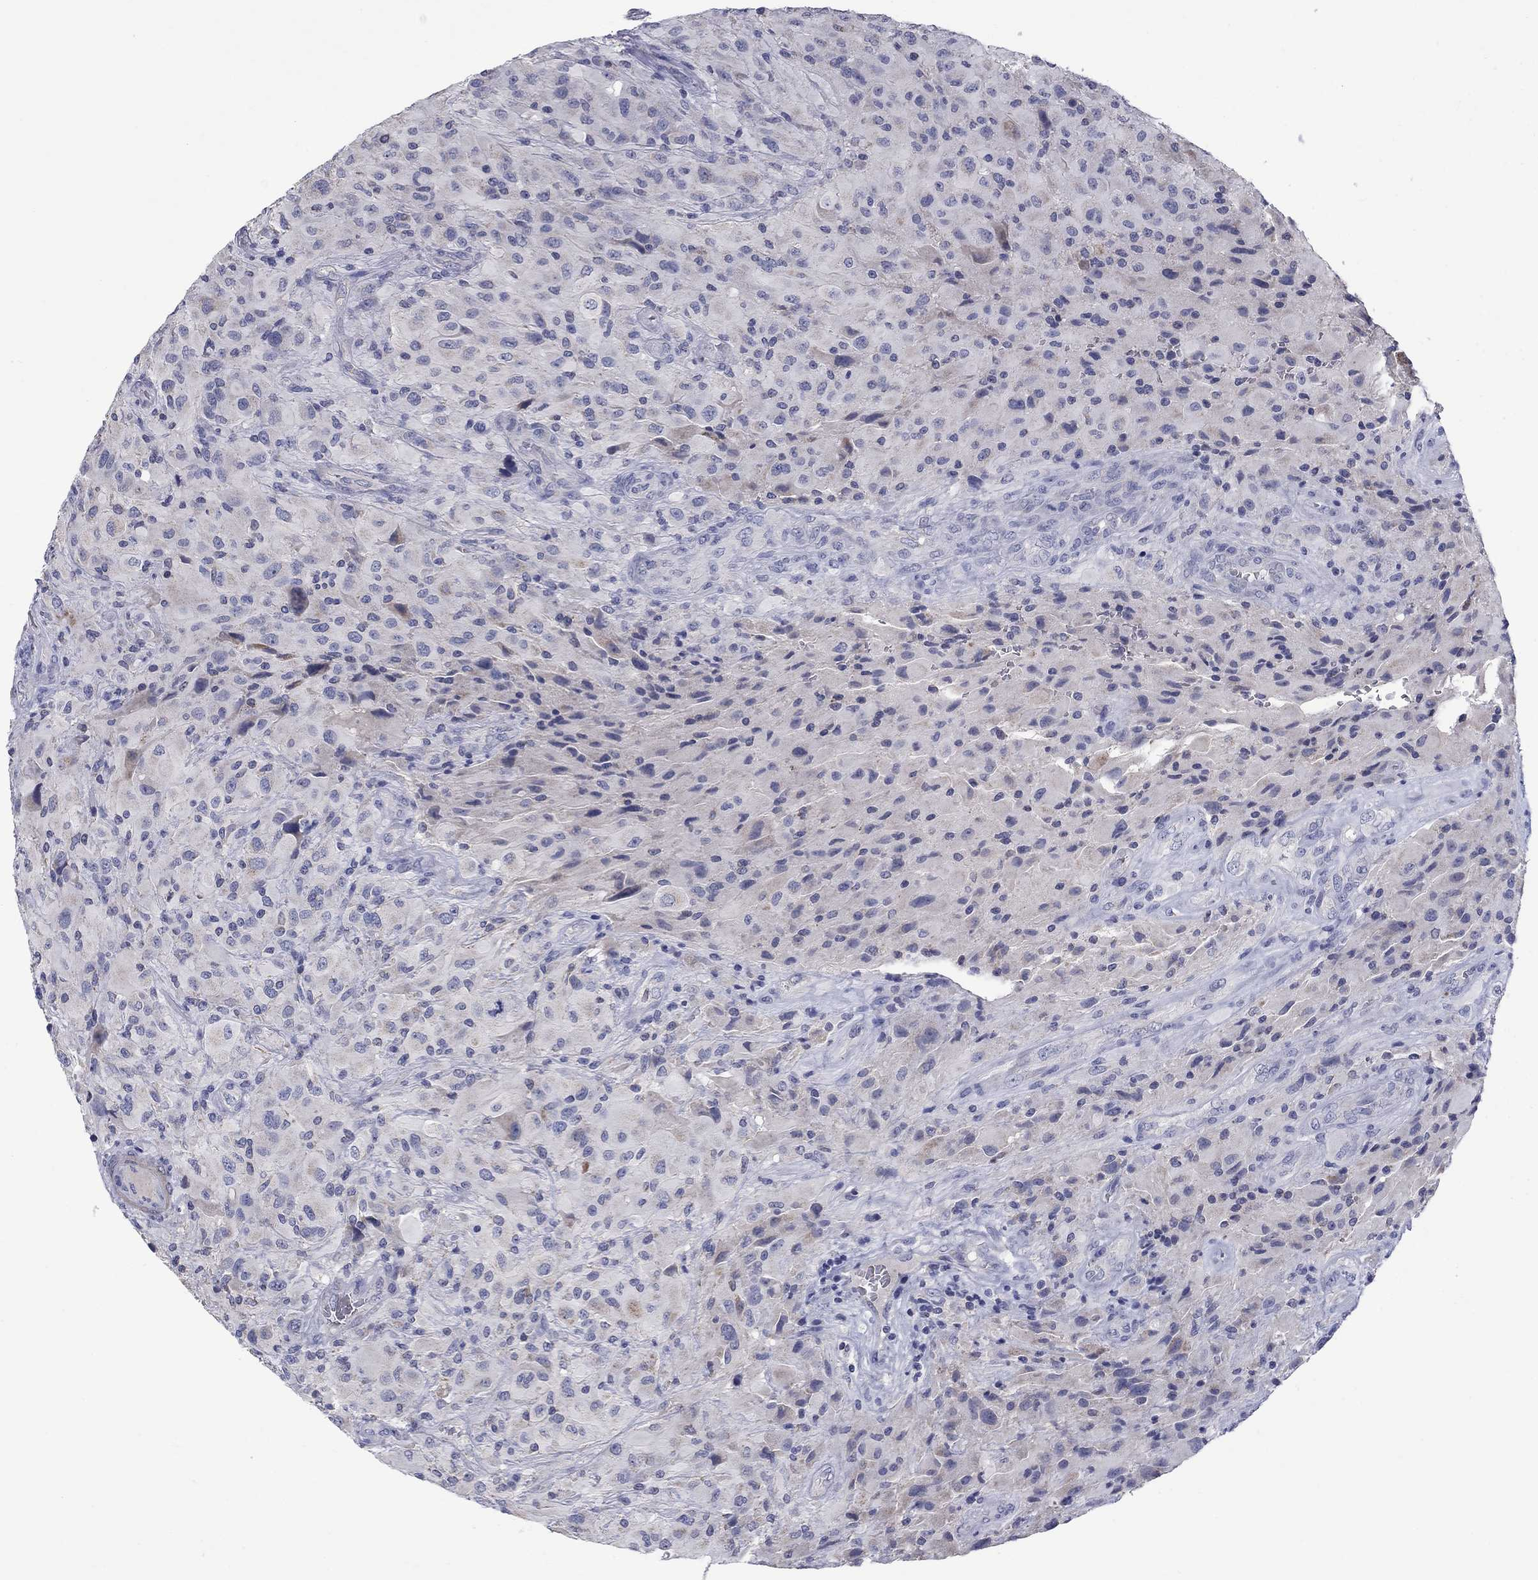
{"staining": {"intensity": "negative", "quantity": "none", "location": "none"}, "tissue": "glioma", "cell_type": "Tumor cells", "image_type": "cancer", "snomed": [{"axis": "morphology", "description": "Glioma, malignant, High grade"}, {"axis": "topography", "description": "Cerebral cortex"}], "caption": "Photomicrograph shows no significant protein staining in tumor cells of malignant glioma (high-grade).", "gene": "FRK", "patient": {"sex": "male", "age": 35}}